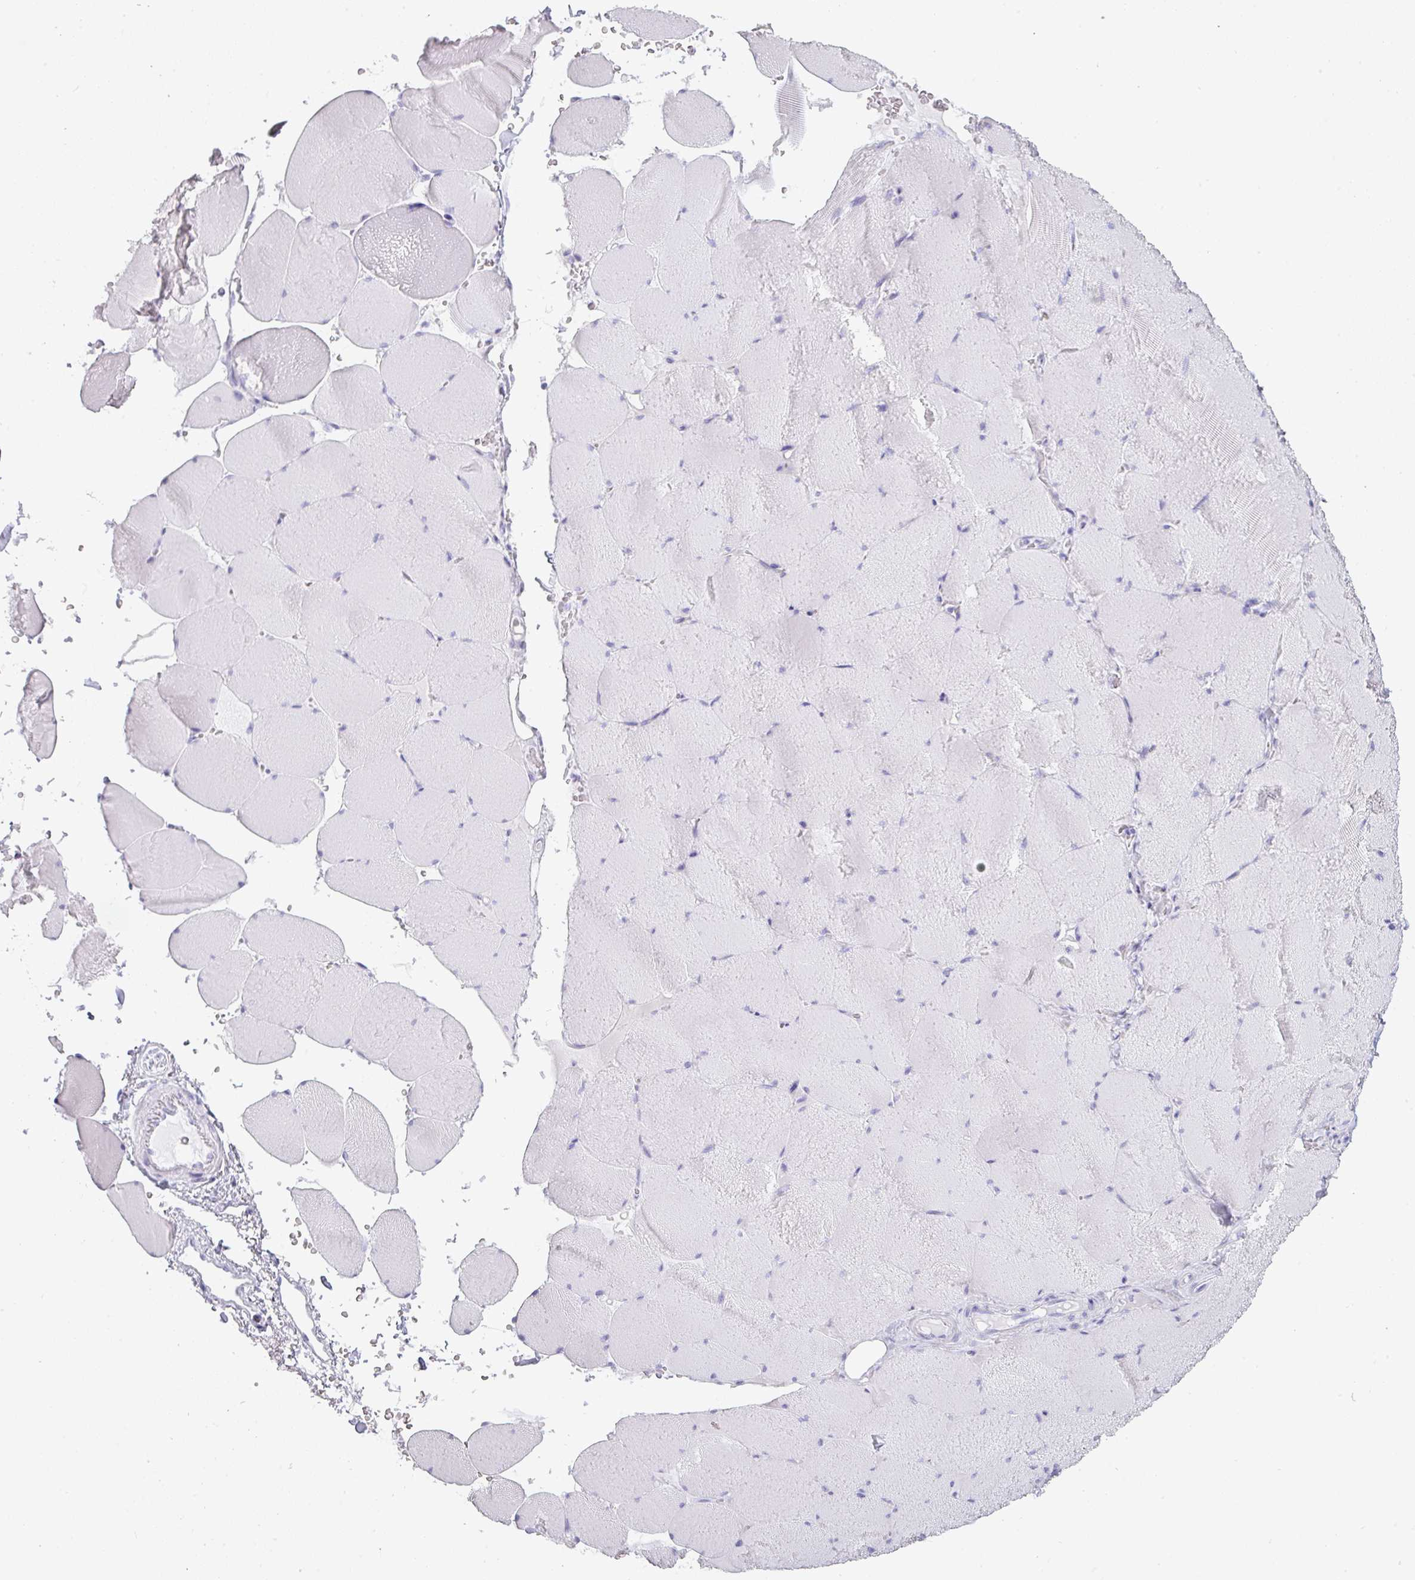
{"staining": {"intensity": "negative", "quantity": "none", "location": "none"}, "tissue": "skeletal muscle", "cell_type": "Myocytes", "image_type": "normal", "snomed": [{"axis": "morphology", "description": "Normal tissue, NOS"}, {"axis": "topography", "description": "Skeletal muscle"}, {"axis": "topography", "description": "Head-Neck"}], "caption": "DAB immunohistochemical staining of benign skeletal muscle shows no significant staining in myocytes. (Immunohistochemistry, brightfield microscopy, high magnification).", "gene": "PGA3", "patient": {"sex": "male", "age": 66}}